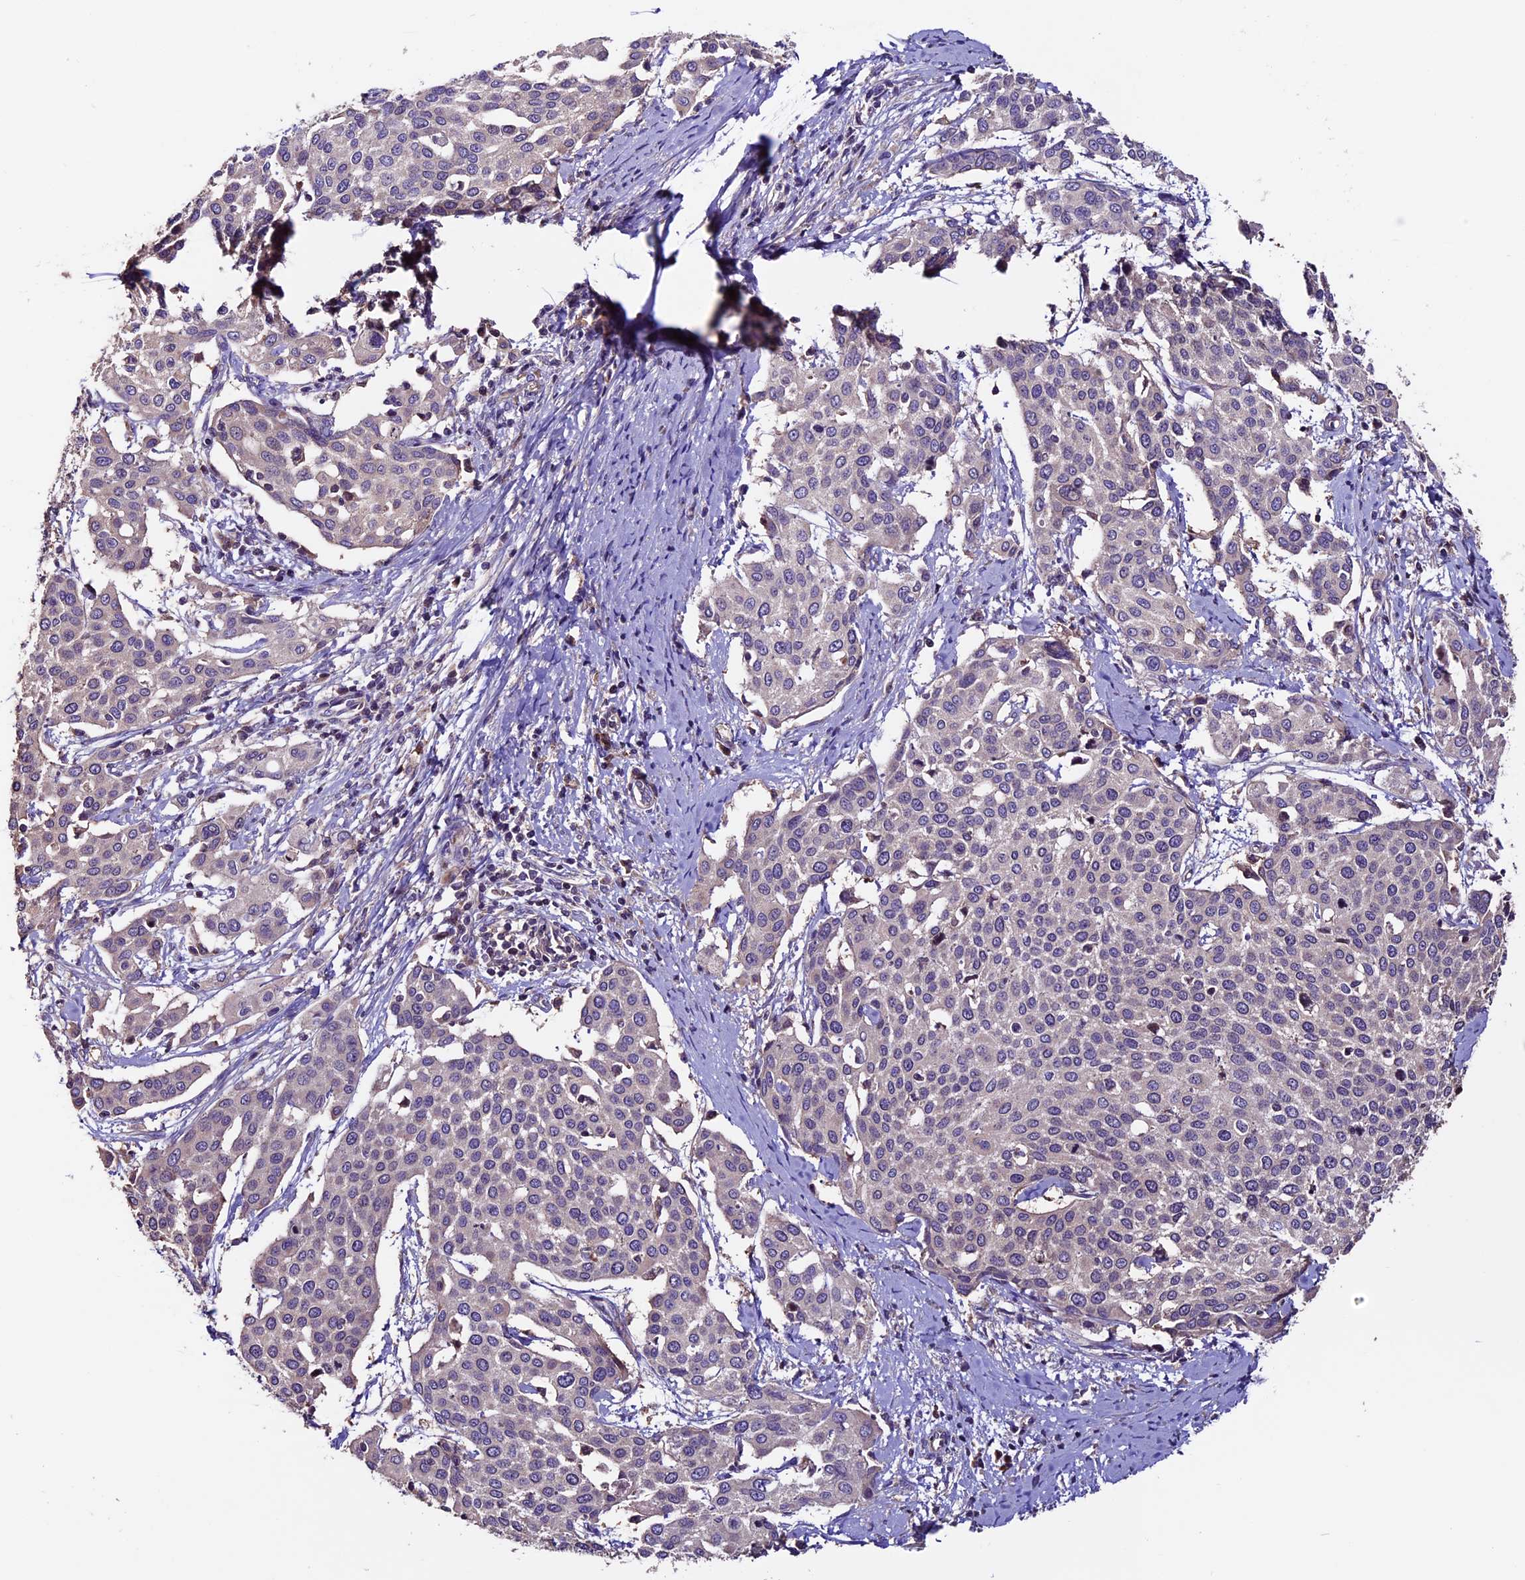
{"staining": {"intensity": "weak", "quantity": "25%-75%", "location": "cytoplasmic/membranous"}, "tissue": "cervical cancer", "cell_type": "Tumor cells", "image_type": "cancer", "snomed": [{"axis": "morphology", "description": "Squamous cell carcinoma, NOS"}, {"axis": "topography", "description": "Cervix"}], "caption": "There is low levels of weak cytoplasmic/membranous staining in tumor cells of cervical squamous cell carcinoma, as demonstrated by immunohistochemical staining (brown color).", "gene": "ZNF598", "patient": {"sex": "female", "age": 44}}